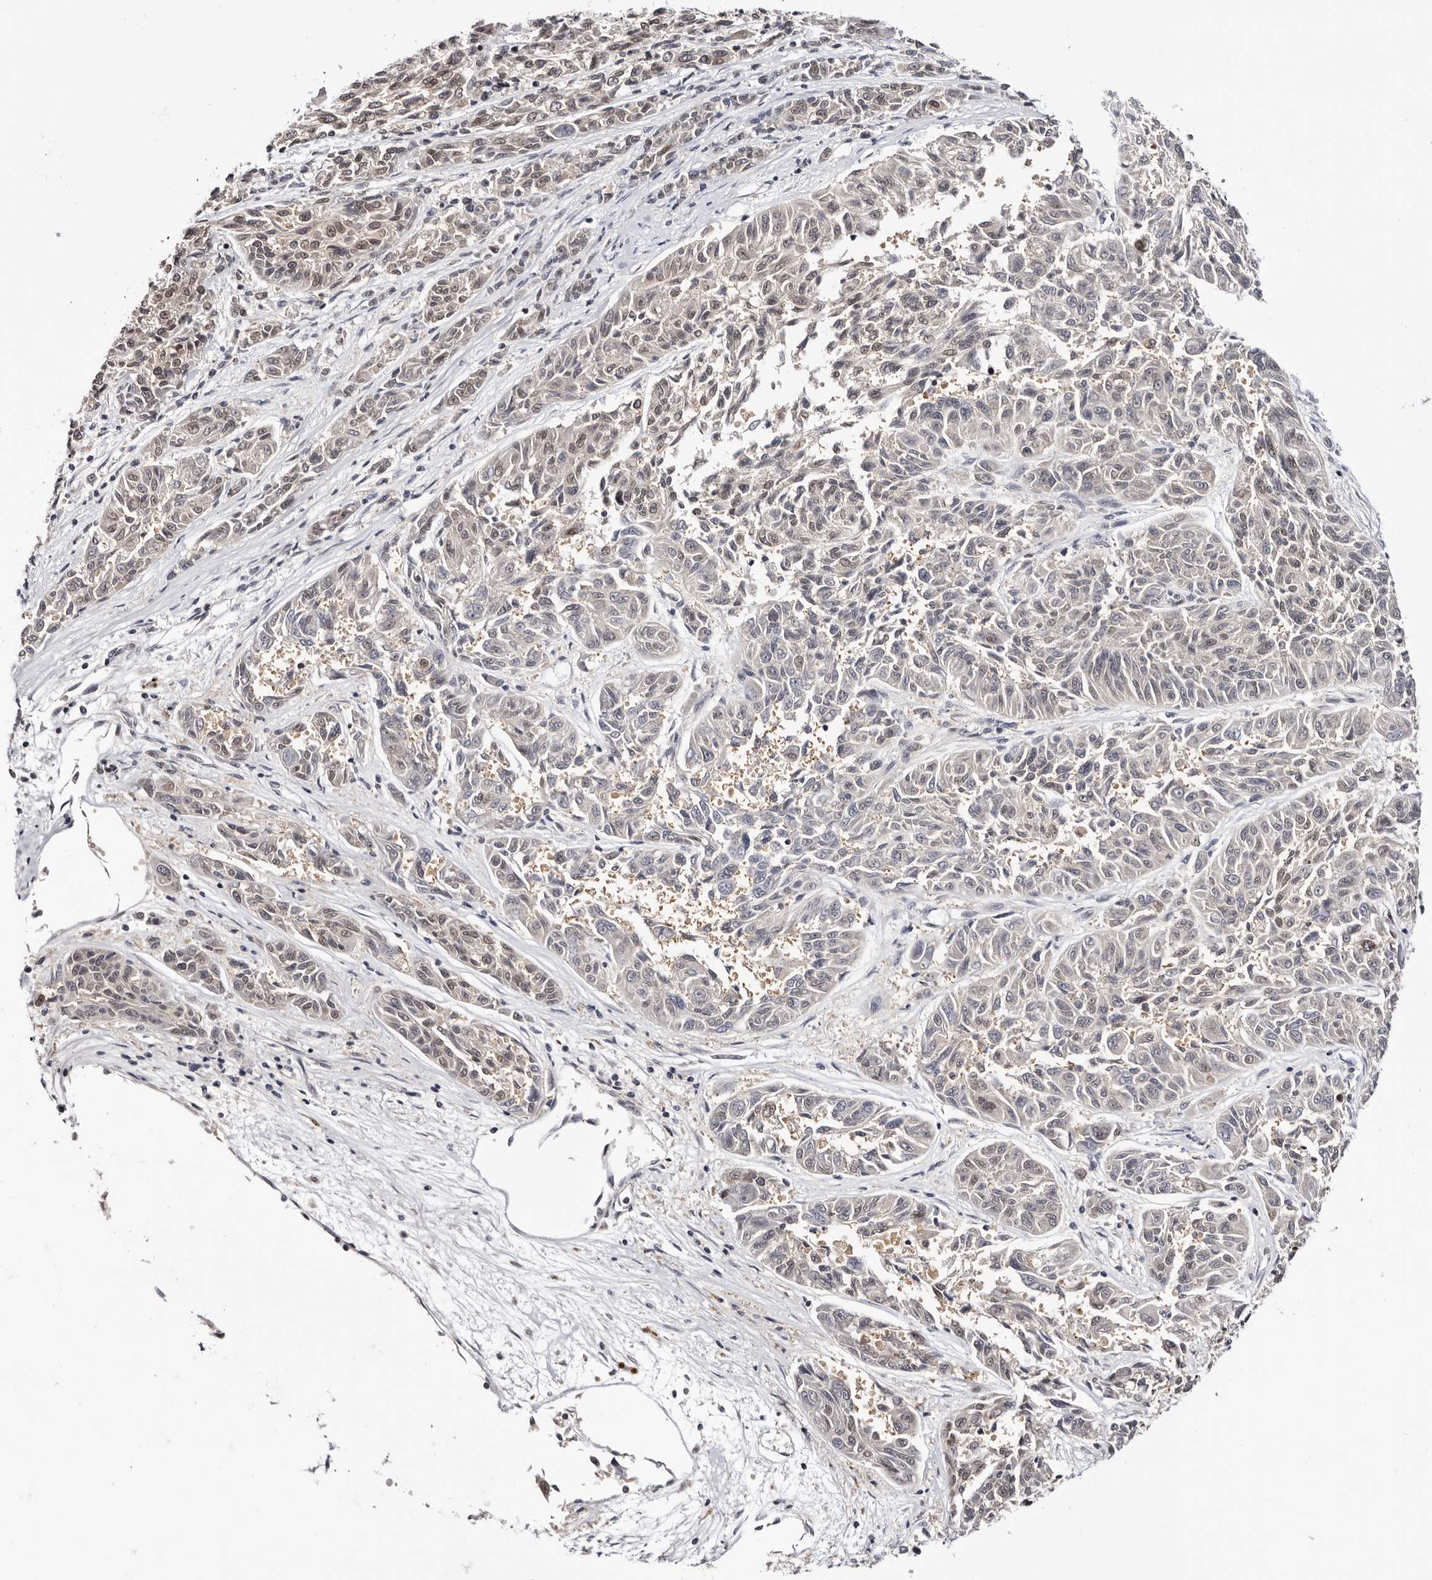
{"staining": {"intensity": "weak", "quantity": "25%-75%", "location": "cytoplasmic/membranous,nuclear"}, "tissue": "melanoma", "cell_type": "Tumor cells", "image_type": "cancer", "snomed": [{"axis": "morphology", "description": "Malignant melanoma, NOS"}, {"axis": "topography", "description": "Skin"}], "caption": "Immunohistochemical staining of human melanoma displays low levels of weak cytoplasmic/membranous and nuclear positivity in approximately 25%-75% of tumor cells.", "gene": "NUP153", "patient": {"sex": "male", "age": 53}}